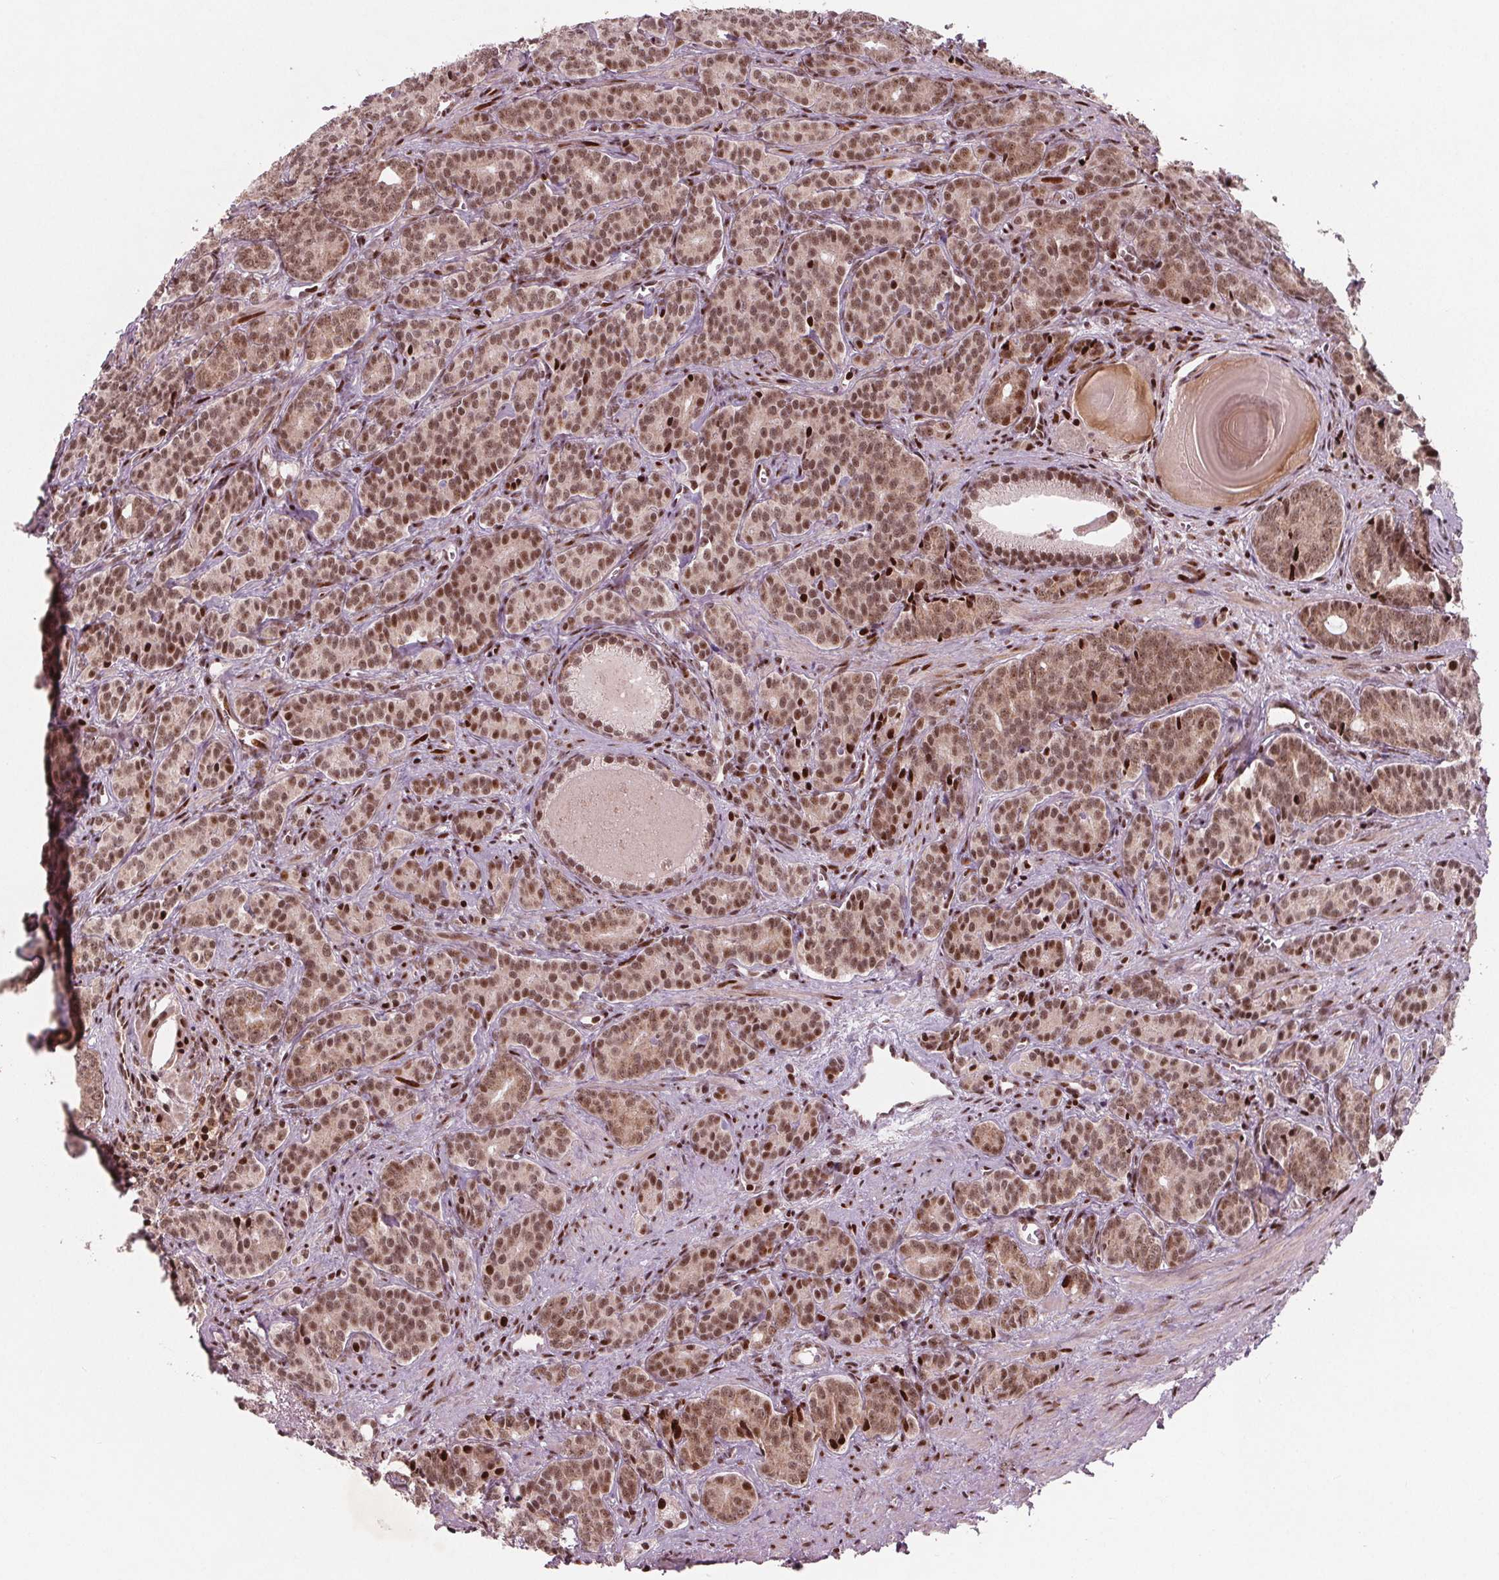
{"staining": {"intensity": "moderate", "quantity": ">75%", "location": "cytoplasmic/membranous,nuclear"}, "tissue": "prostate cancer", "cell_type": "Tumor cells", "image_type": "cancer", "snomed": [{"axis": "morphology", "description": "Adenocarcinoma, High grade"}, {"axis": "topography", "description": "Prostate"}], "caption": "Immunohistochemical staining of prostate cancer (high-grade adenocarcinoma) displays medium levels of moderate cytoplasmic/membranous and nuclear protein expression in approximately >75% of tumor cells.", "gene": "SNRNP35", "patient": {"sex": "male", "age": 84}}